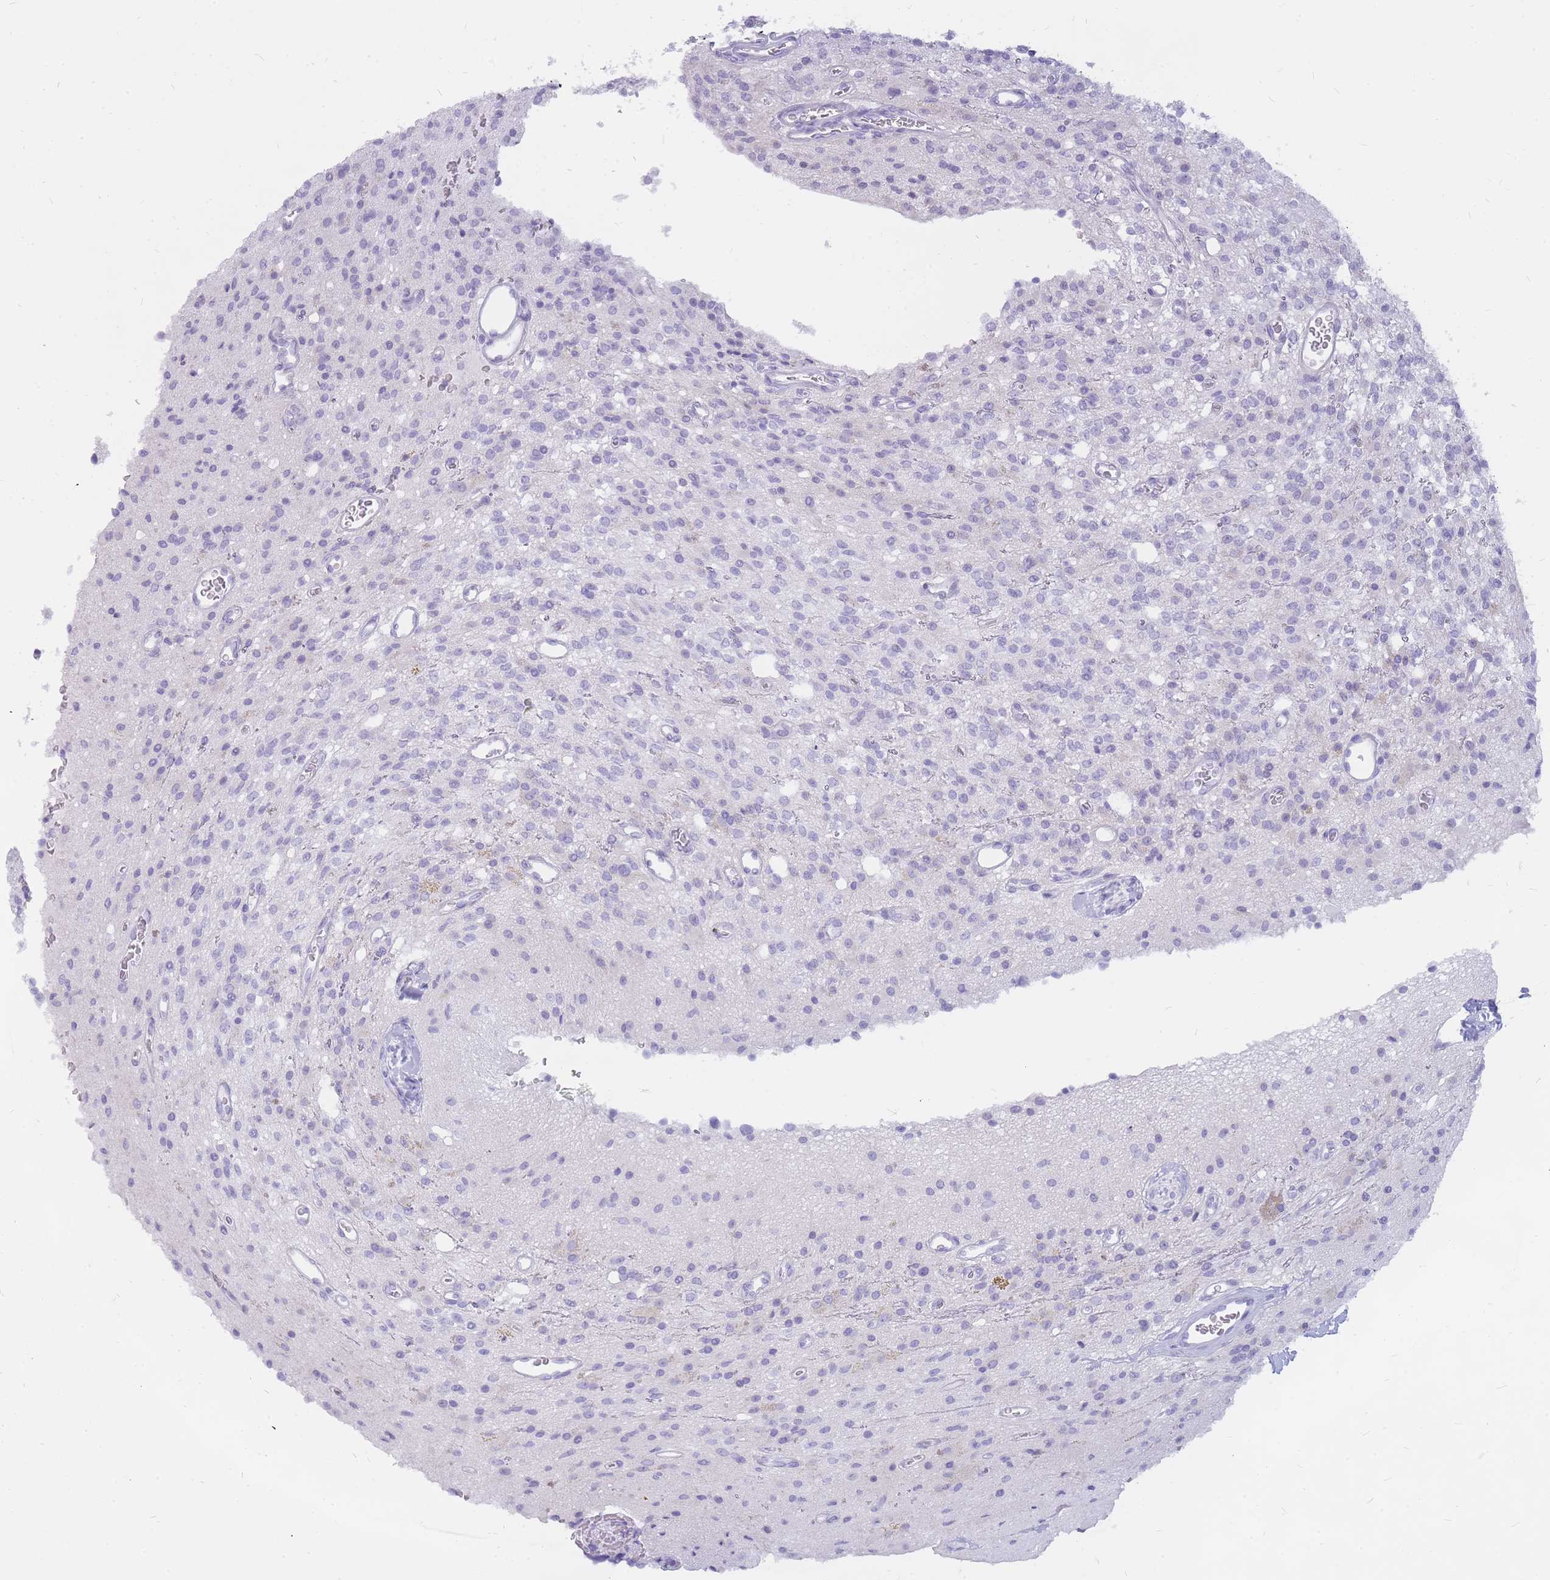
{"staining": {"intensity": "negative", "quantity": "none", "location": "none"}, "tissue": "glioma", "cell_type": "Tumor cells", "image_type": "cancer", "snomed": [{"axis": "morphology", "description": "Glioma, malignant, High grade"}, {"axis": "topography", "description": "Brain"}], "caption": "There is no significant staining in tumor cells of high-grade glioma (malignant).", "gene": "INS", "patient": {"sex": "male", "age": 34}}